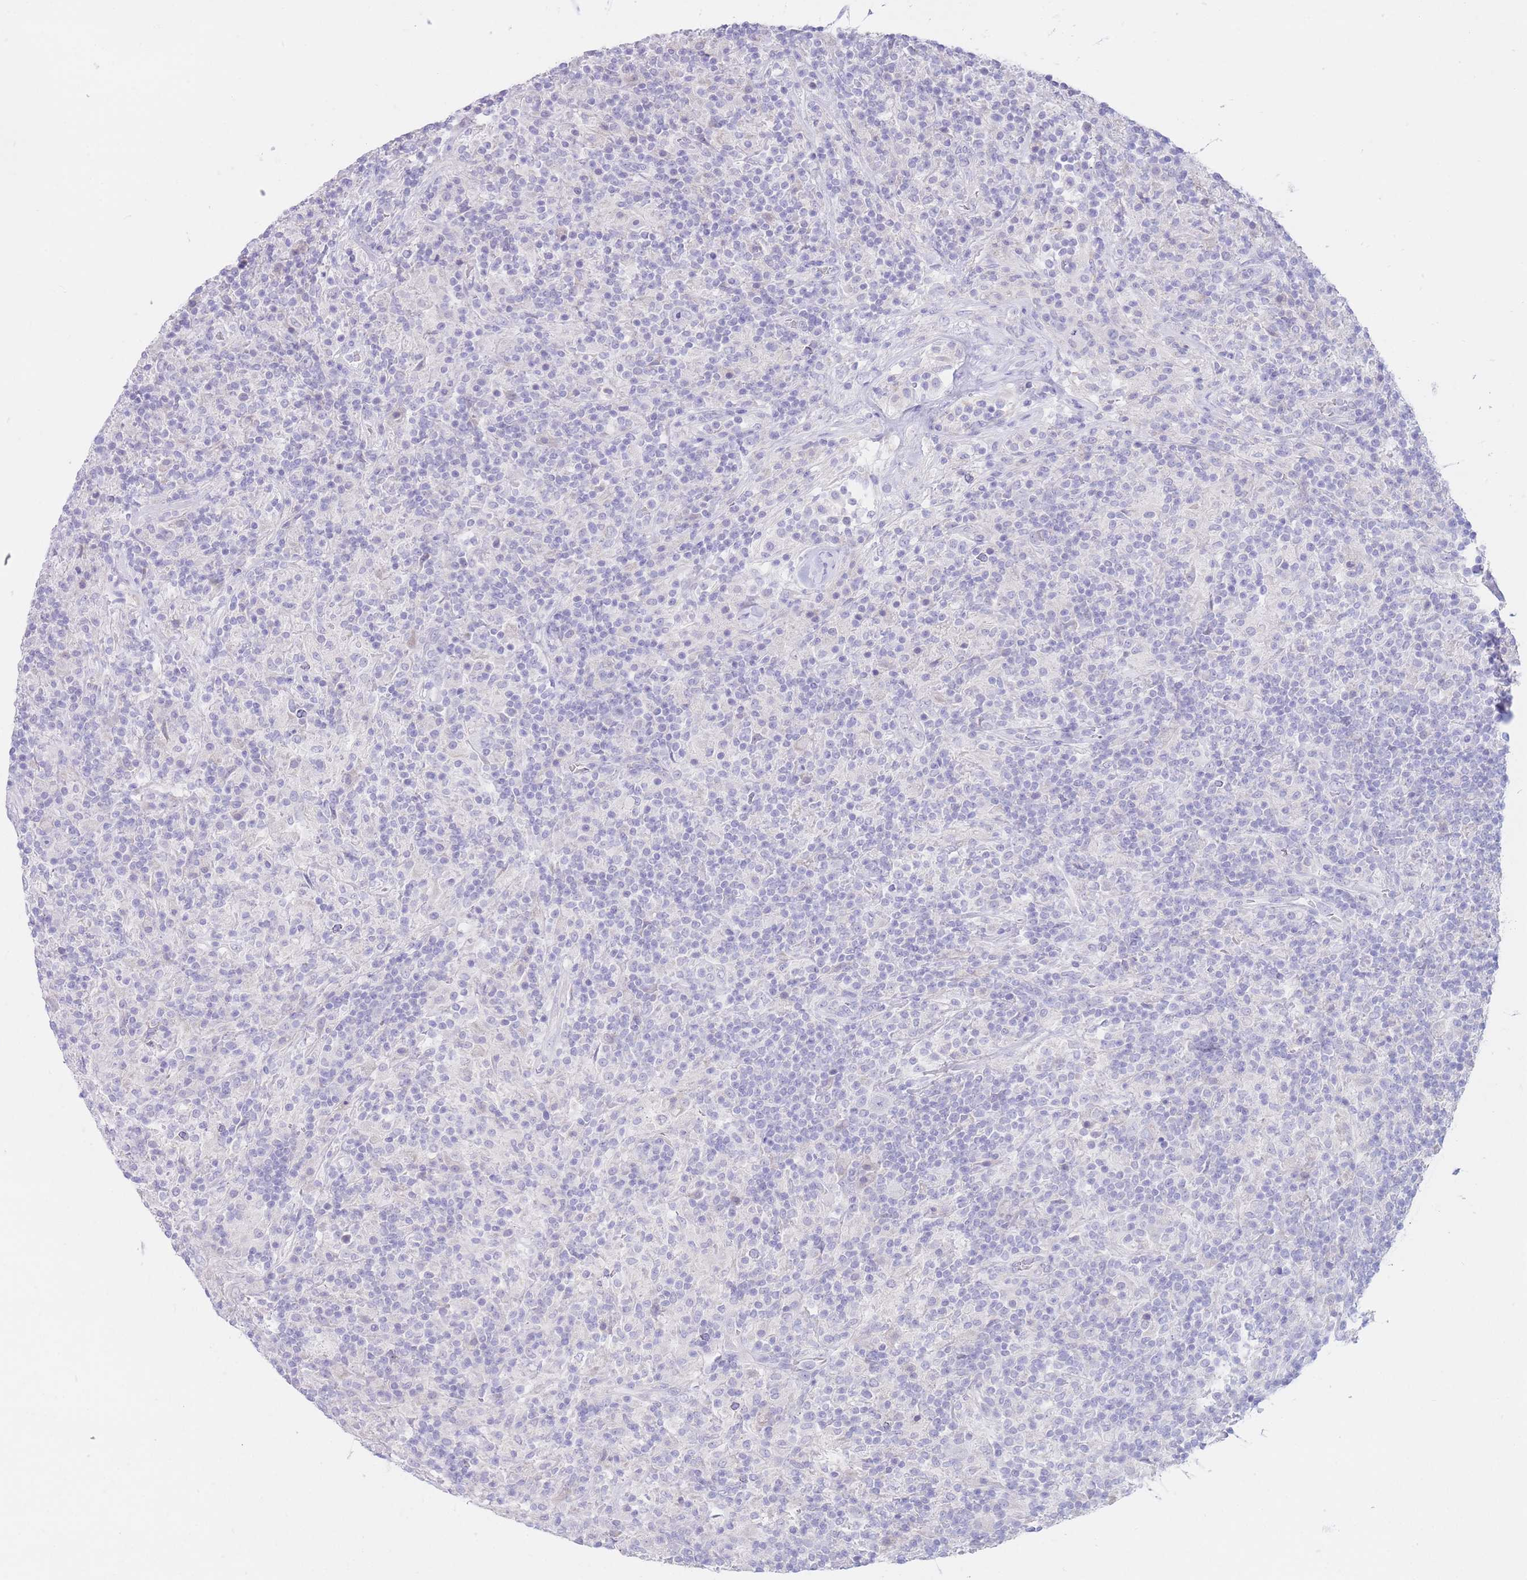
{"staining": {"intensity": "negative", "quantity": "none", "location": "none"}, "tissue": "lymphoma", "cell_type": "Tumor cells", "image_type": "cancer", "snomed": [{"axis": "morphology", "description": "Hodgkin's disease, NOS"}, {"axis": "topography", "description": "Lymph node"}], "caption": "Immunohistochemistry of human lymphoma demonstrates no positivity in tumor cells.", "gene": "FAH", "patient": {"sex": "male", "age": 70}}